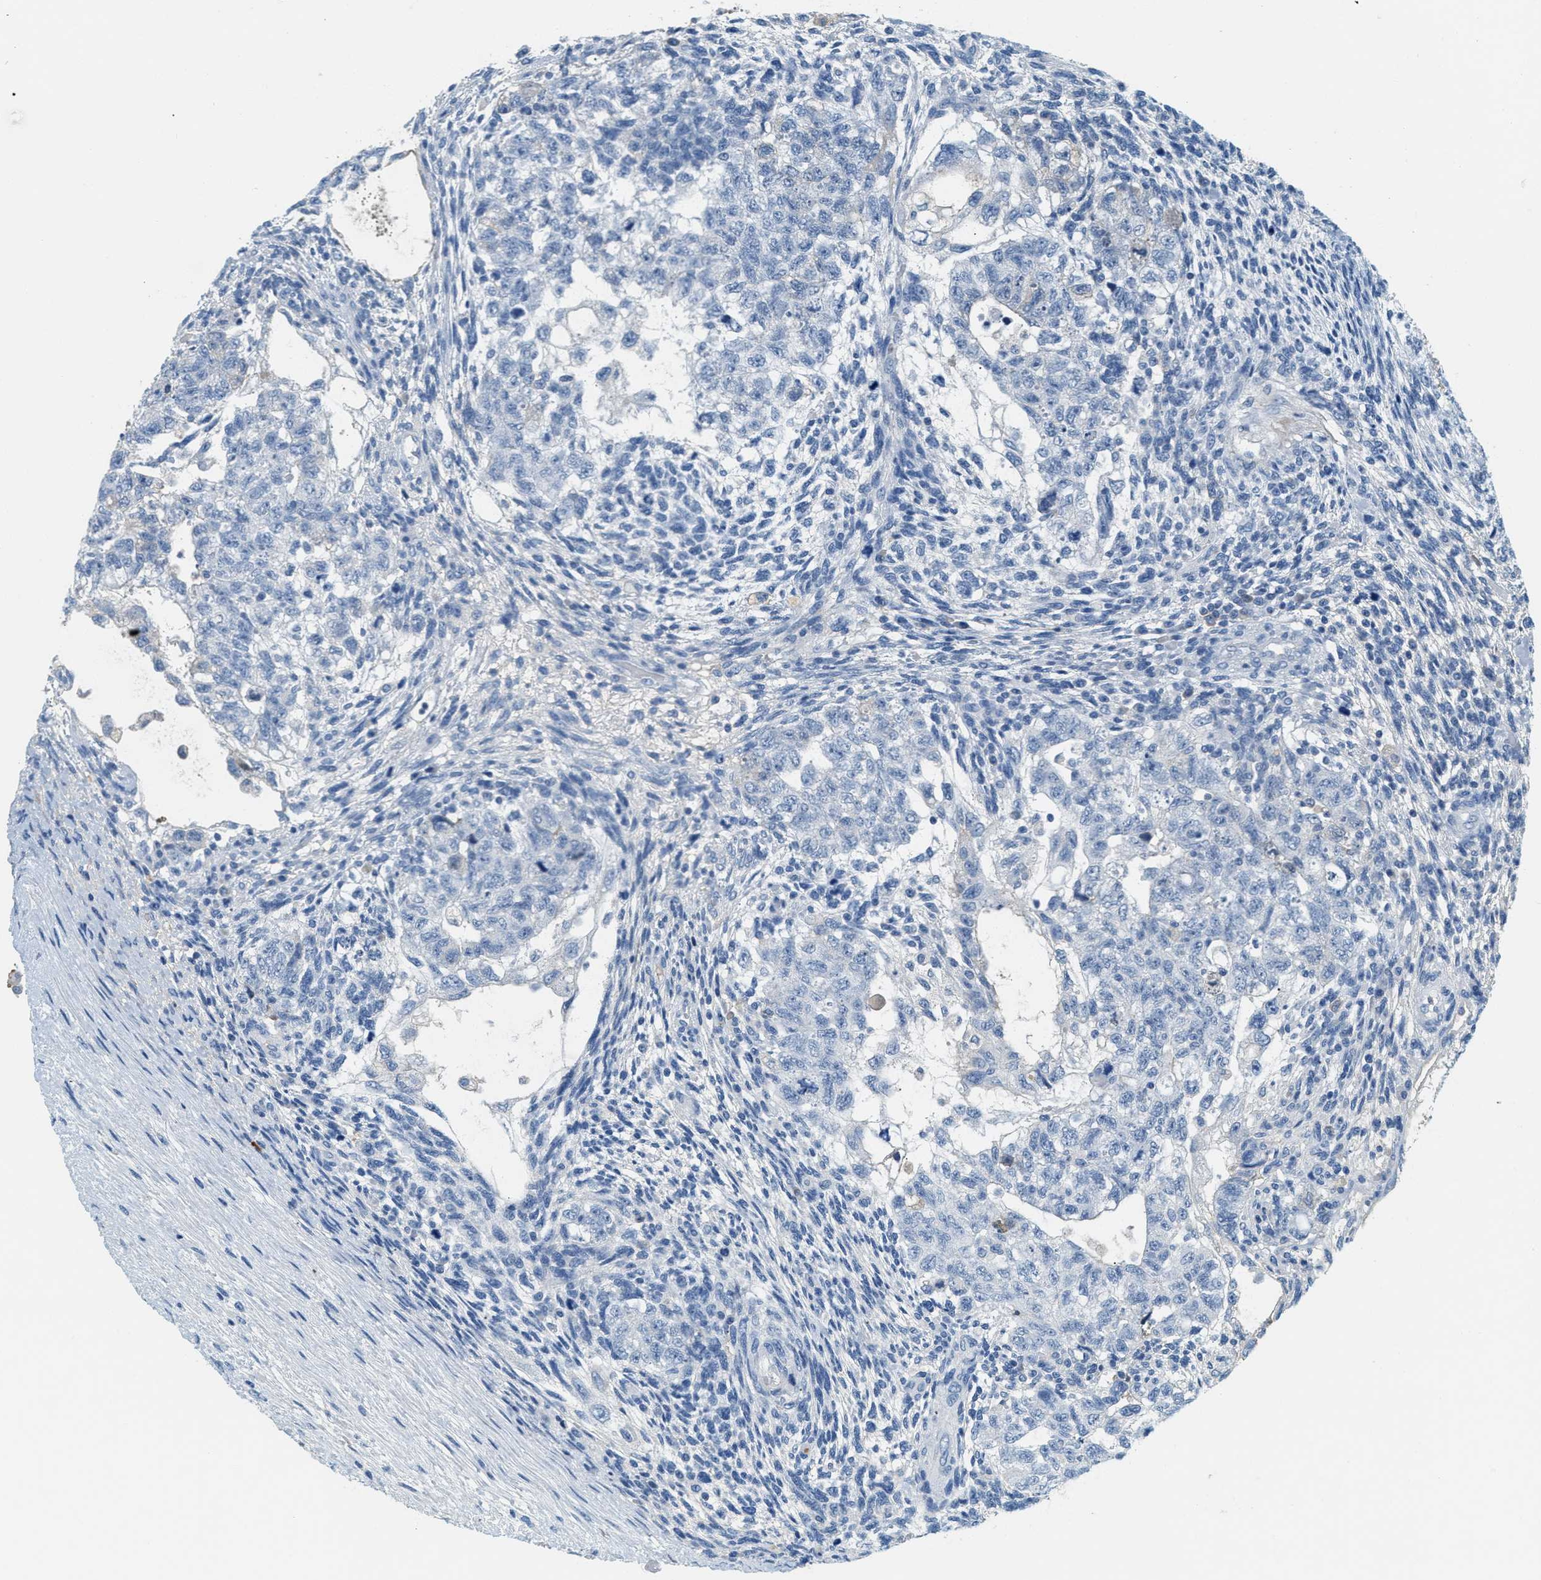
{"staining": {"intensity": "negative", "quantity": "none", "location": "none"}, "tissue": "testis cancer", "cell_type": "Tumor cells", "image_type": "cancer", "snomed": [{"axis": "morphology", "description": "Normal tissue, NOS"}, {"axis": "morphology", "description": "Carcinoma, Embryonal, NOS"}, {"axis": "topography", "description": "Testis"}], "caption": "Micrograph shows no protein positivity in tumor cells of testis embryonal carcinoma tissue.", "gene": "LCN2", "patient": {"sex": "male", "age": 36}}